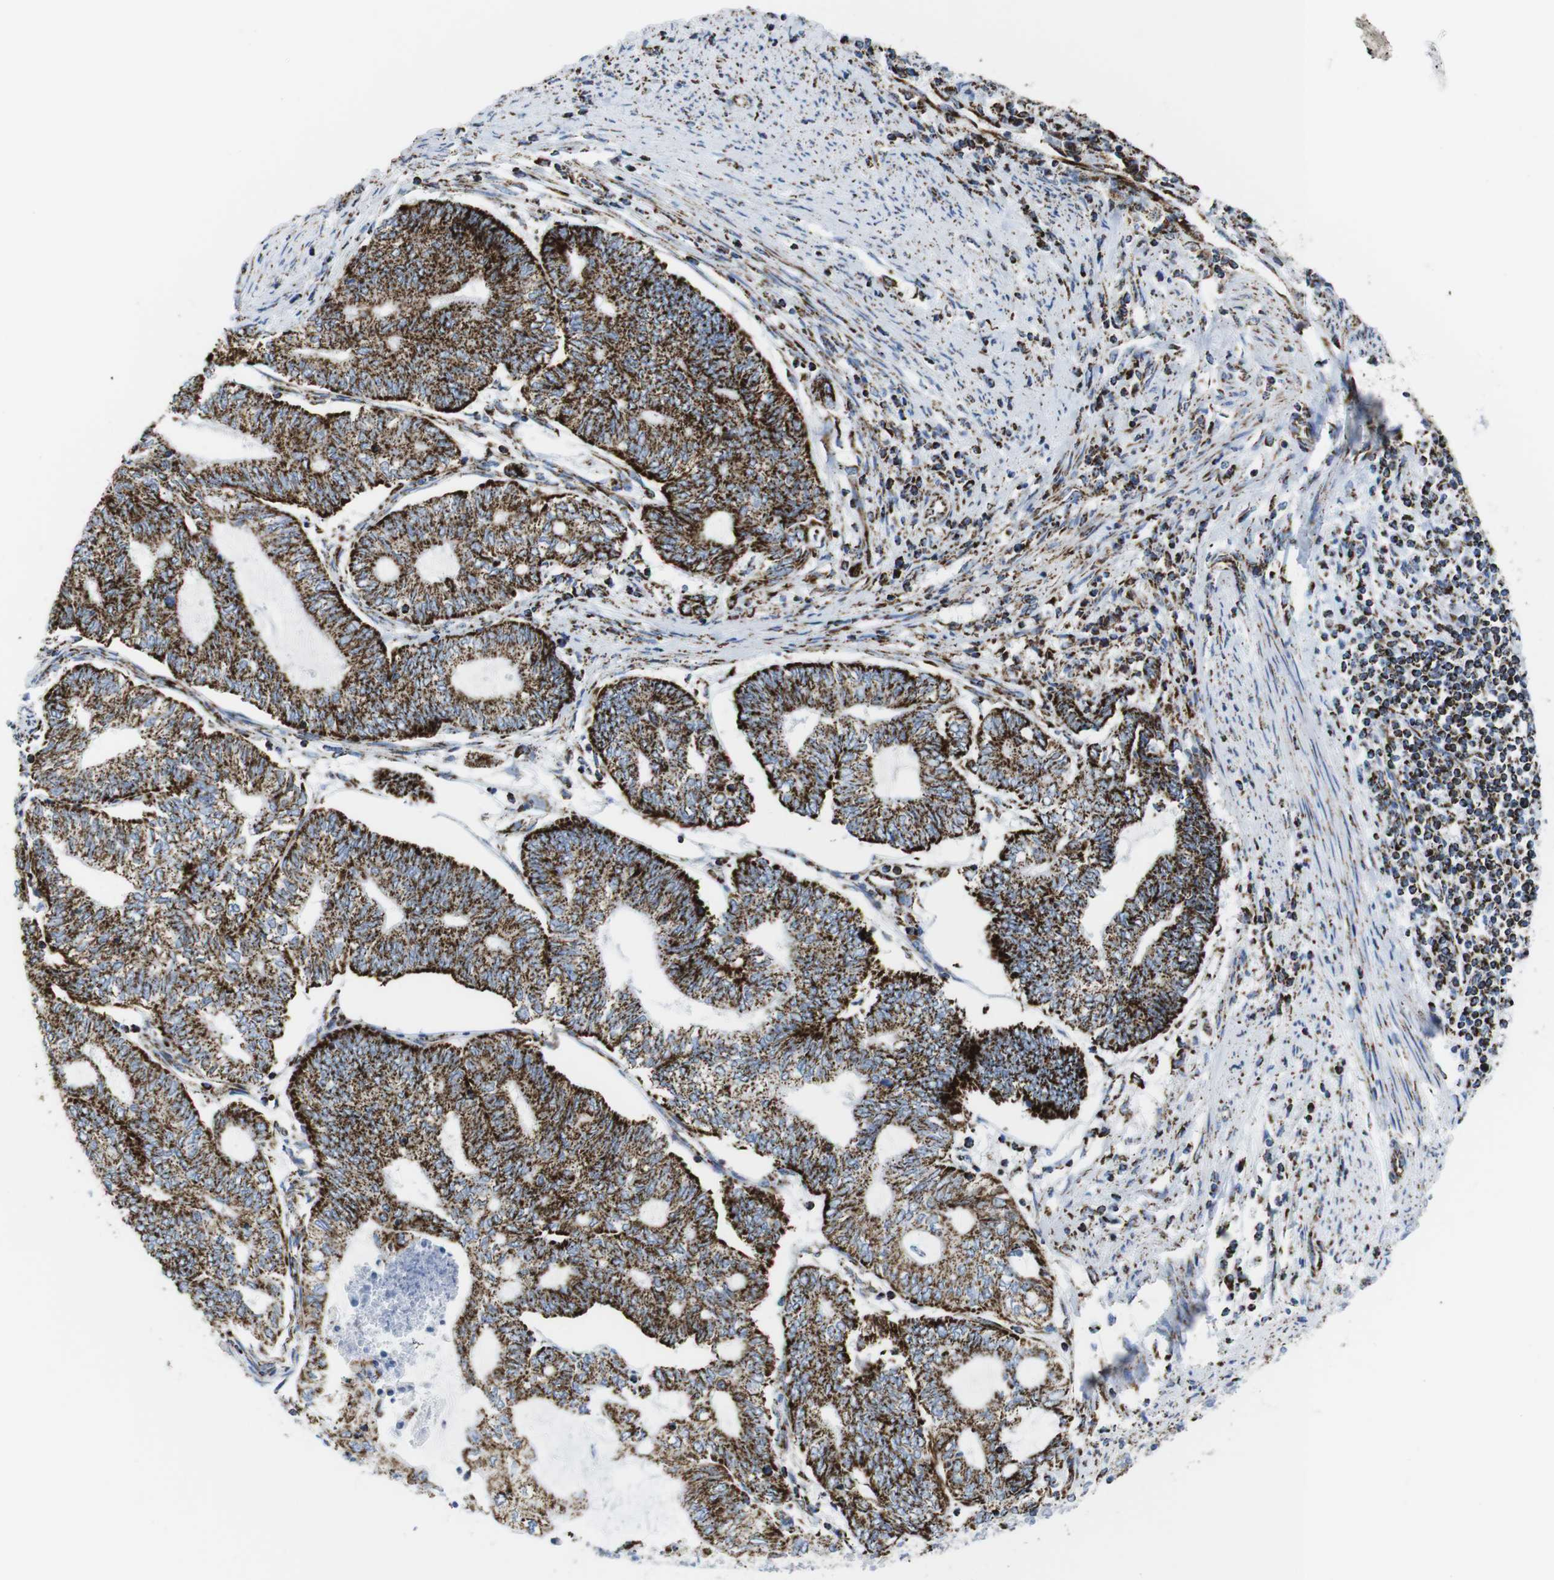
{"staining": {"intensity": "strong", "quantity": ">75%", "location": "cytoplasmic/membranous"}, "tissue": "endometrial cancer", "cell_type": "Tumor cells", "image_type": "cancer", "snomed": [{"axis": "morphology", "description": "Adenocarcinoma, NOS"}, {"axis": "topography", "description": "Uterus"}, {"axis": "topography", "description": "Endometrium"}], "caption": "IHC of endometrial adenocarcinoma displays high levels of strong cytoplasmic/membranous staining in about >75% of tumor cells. (Stains: DAB in brown, nuclei in blue, Microscopy: brightfield microscopy at high magnification).", "gene": "ATP5PO", "patient": {"sex": "female", "age": 70}}